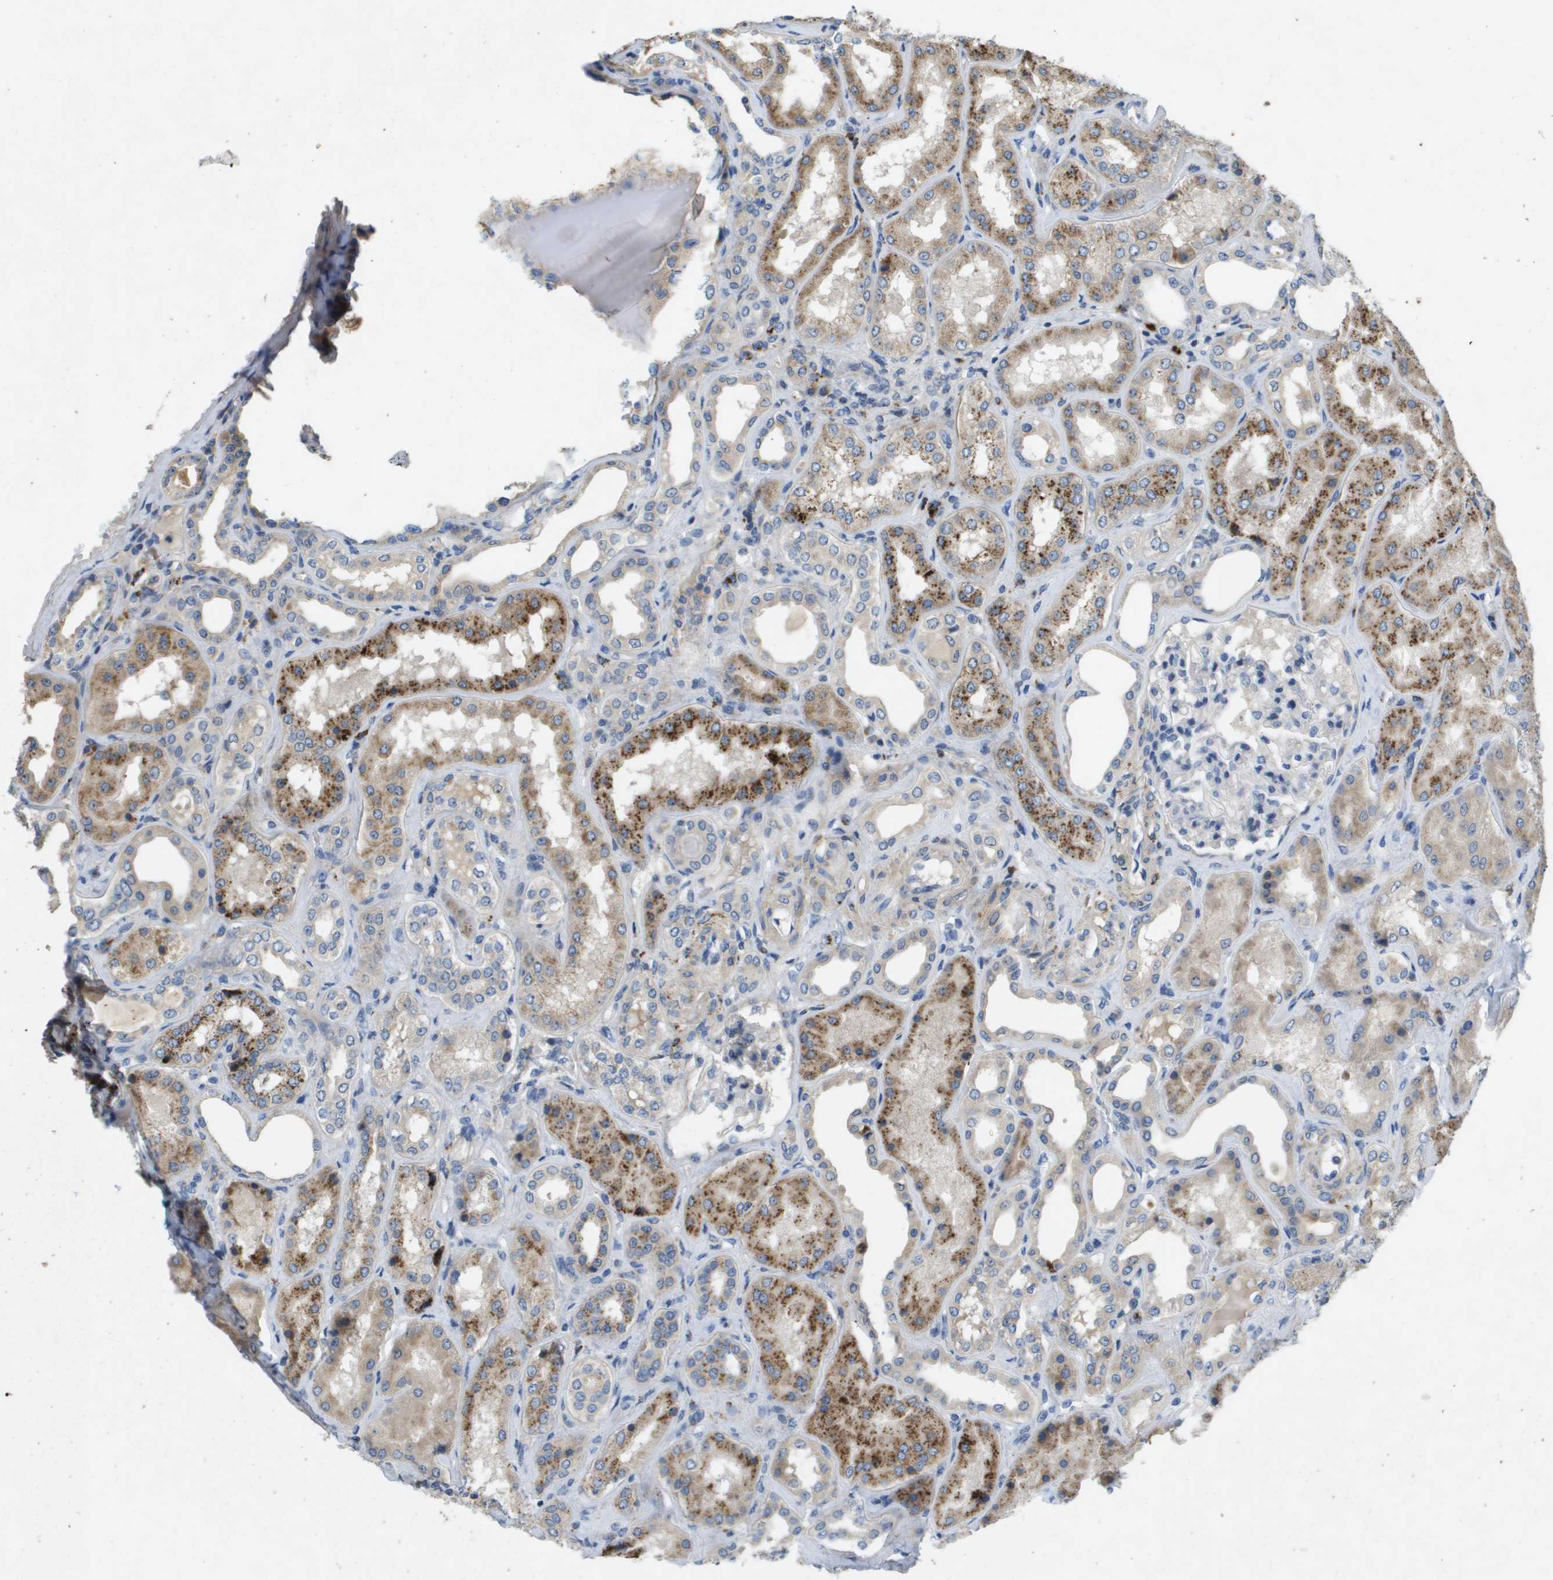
{"staining": {"intensity": "negative", "quantity": "none", "location": "none"}, "tissue": "kidney", "cell_type": "Cells in glomeruli", "image_type": "normal", "snomed": [{"axis": "morphology", "description": "Normal tissue, NOS"}, {"axis": "topography", "description": "Kidney"}], "caption": "Cells in glomeruli show no significant protein expression in unremarkable kidney.", "gene": "B3GNT5", "patient": {"sex": "female", "age": 56}}